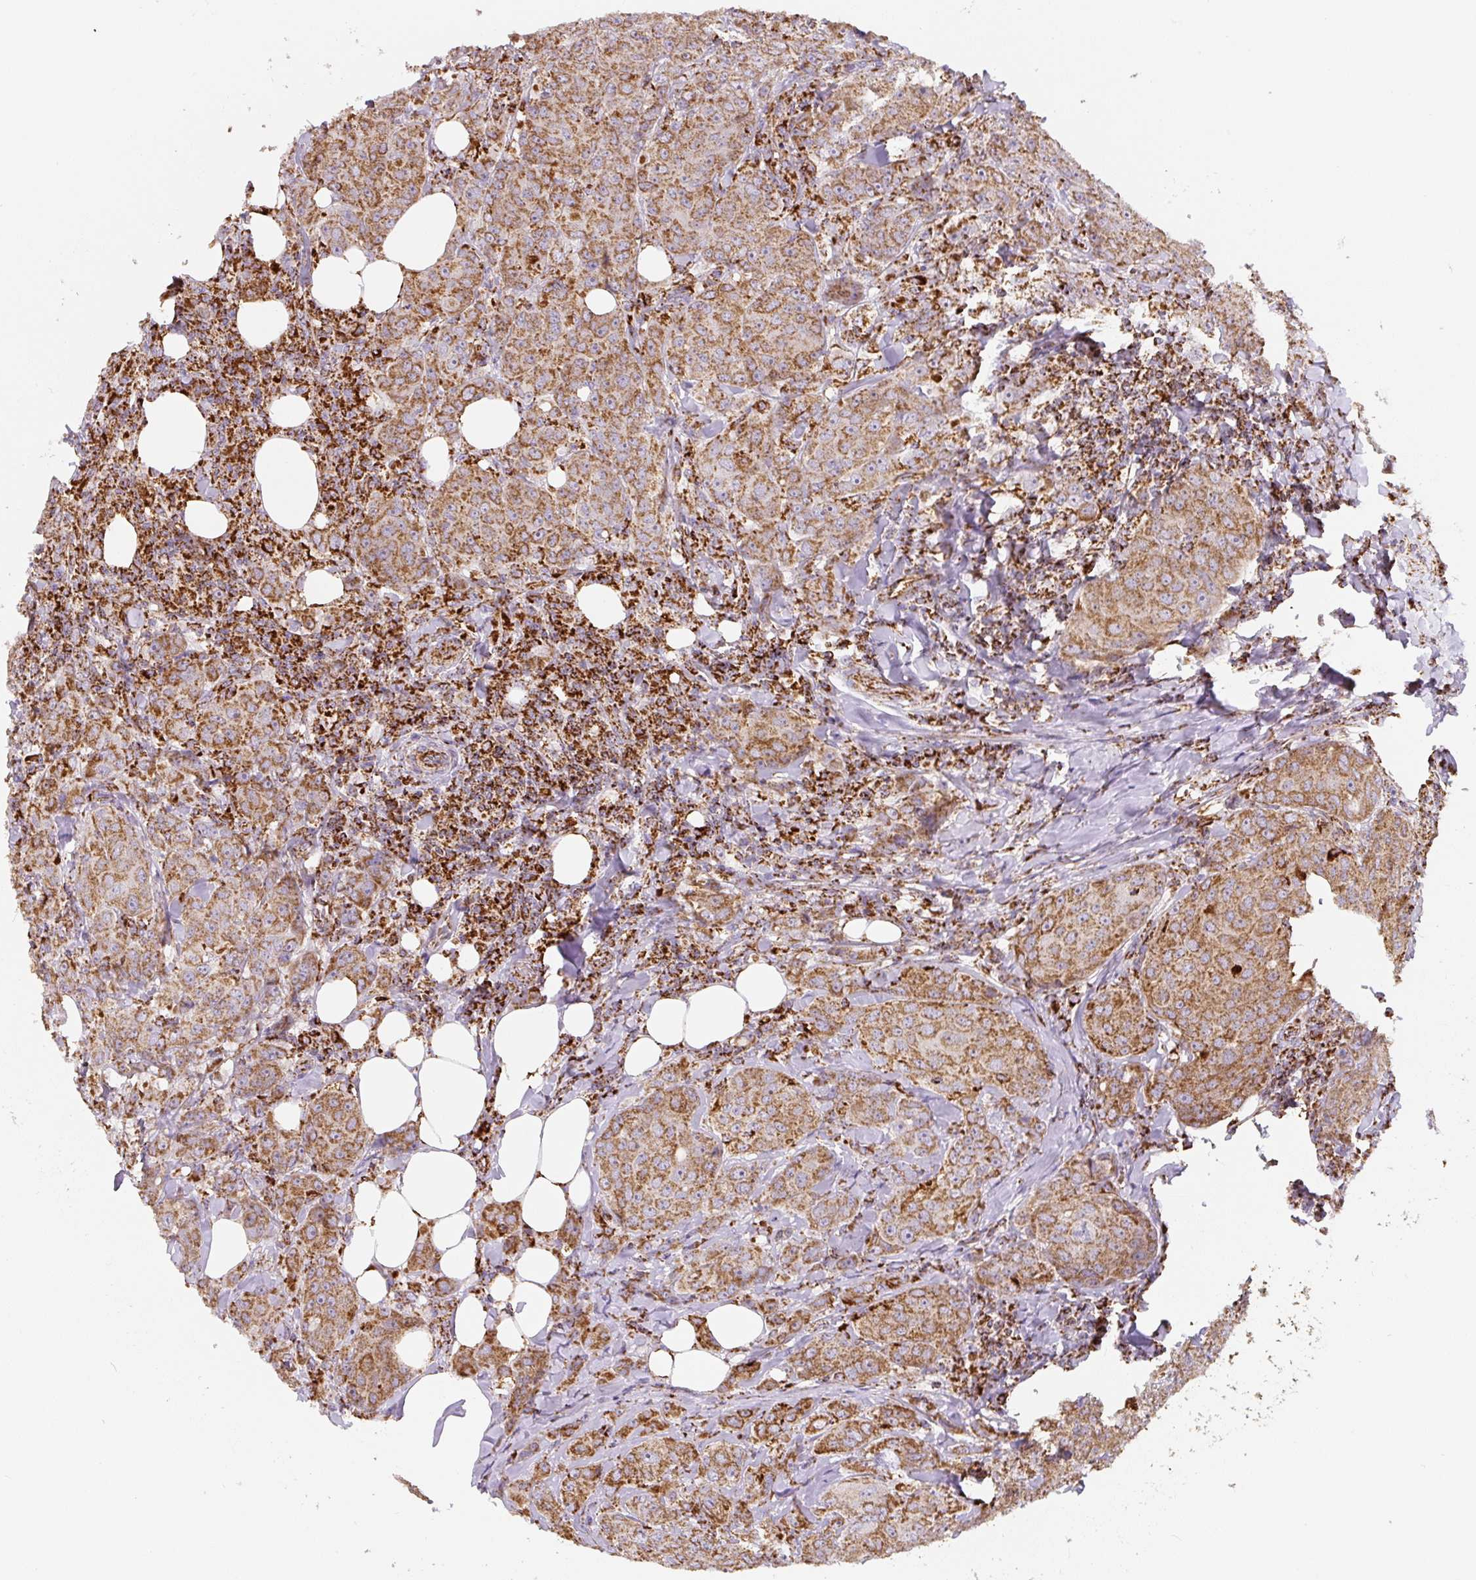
{"staining": {"intensity": "strong", "quantity": ">75%", "location": "cytoplasmic/membranous"}, "tissue": "breast cancer", "cell_type": "Tumor cells", "image_type": "cancer", "snomed": [{"axis": "morphology", "description": "Duct carcinoma"}, {"axis": "topography", "description": "Breast"}], "caption": "This is an image of immunohistochemistry staining of breast cancer, which shows strong expression in the cytoplasmic/membranous of tumor cells.", "gene": "MT-CO2", "patient": {"sex": "female", "age": 43}}